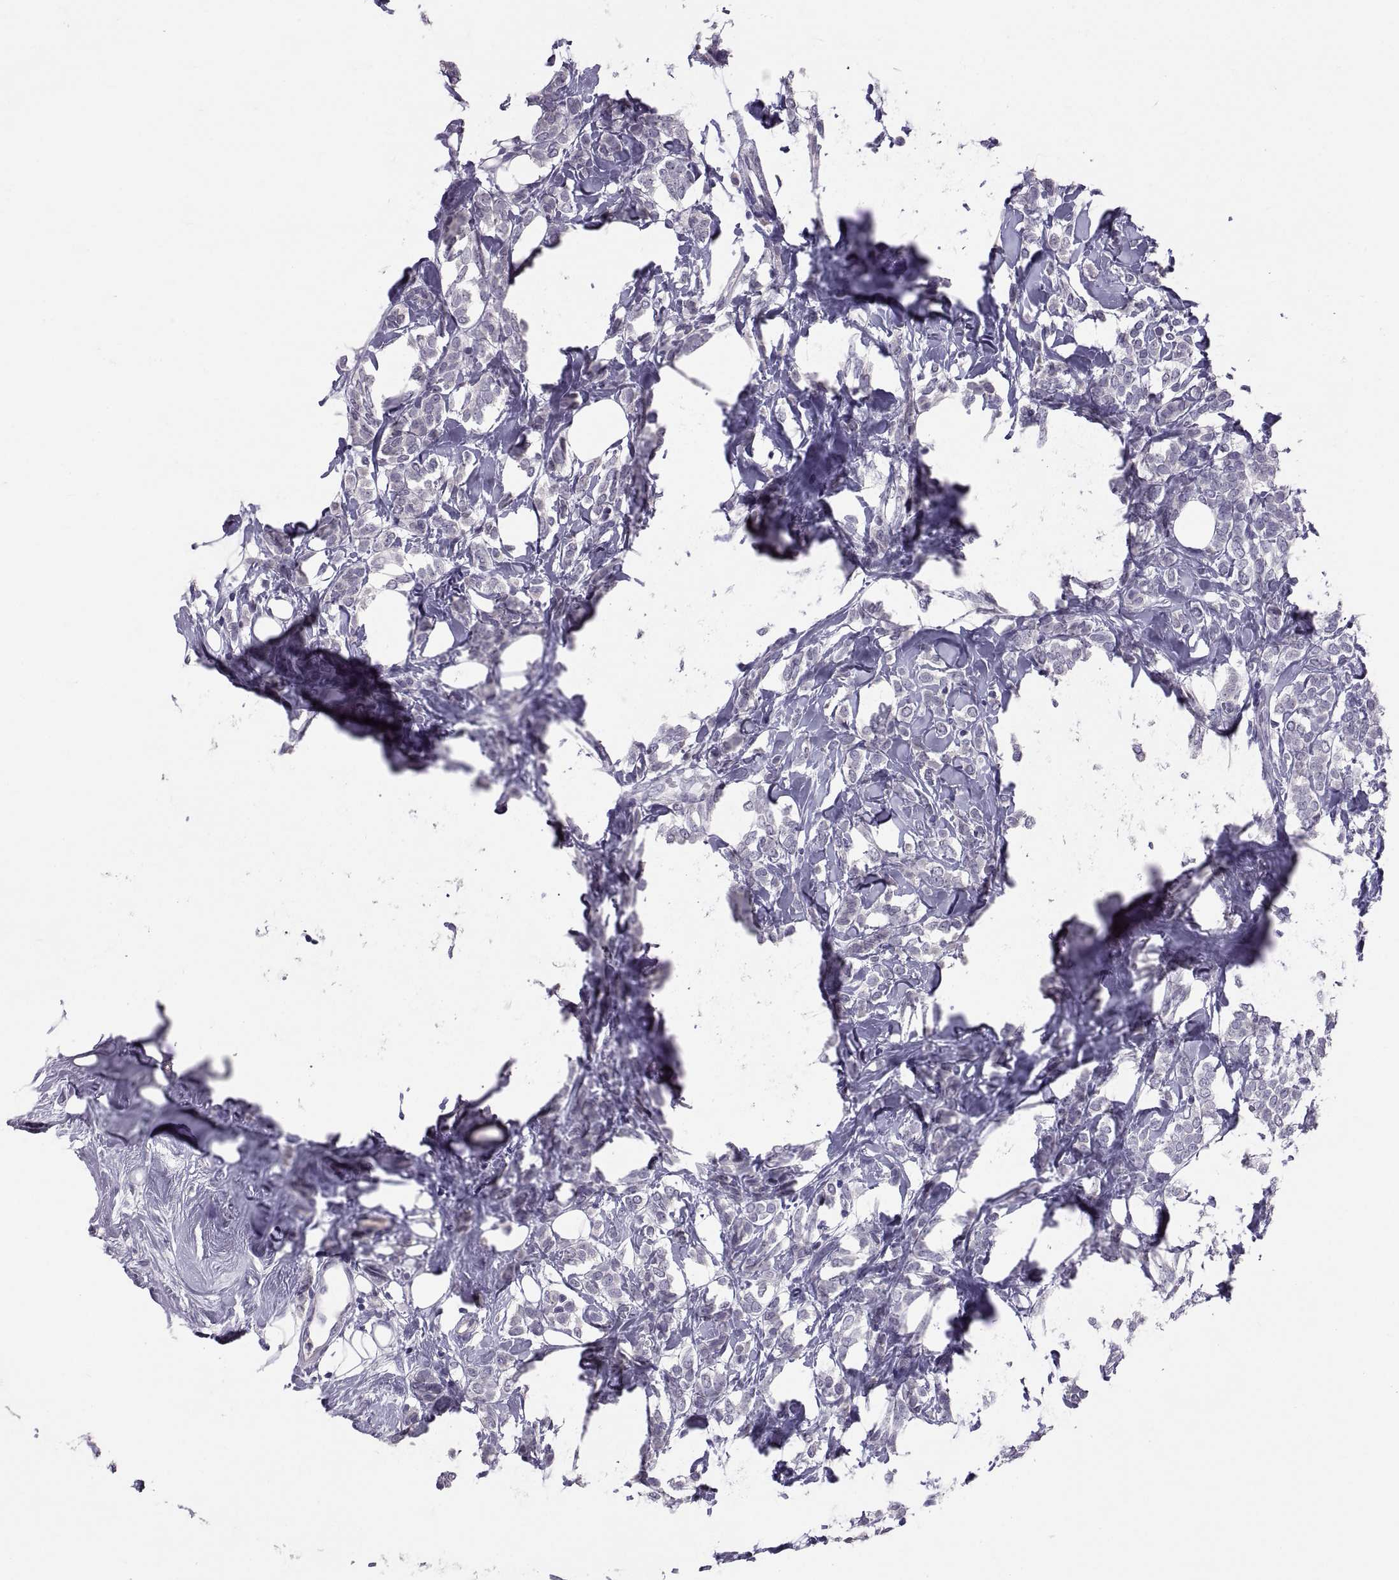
{"staining": {"intensity": "negative", "quantity": "none", "location": "none"}, "tissue": "breast cancer", "cell_type": "Tumor cells", "image_type": "cancer", "snomed": [{"axis": "morphology", "description": "Lobular carcinoma"}, {"axis": "topography", "description": "Breast"}], "caption": "This is an immunohistochemistry micrograph of human breast lobular carcinoma. There is no positivity in tumor cells.", "gene": "PTN", "patient": {"sex": "female", "age": 49}}